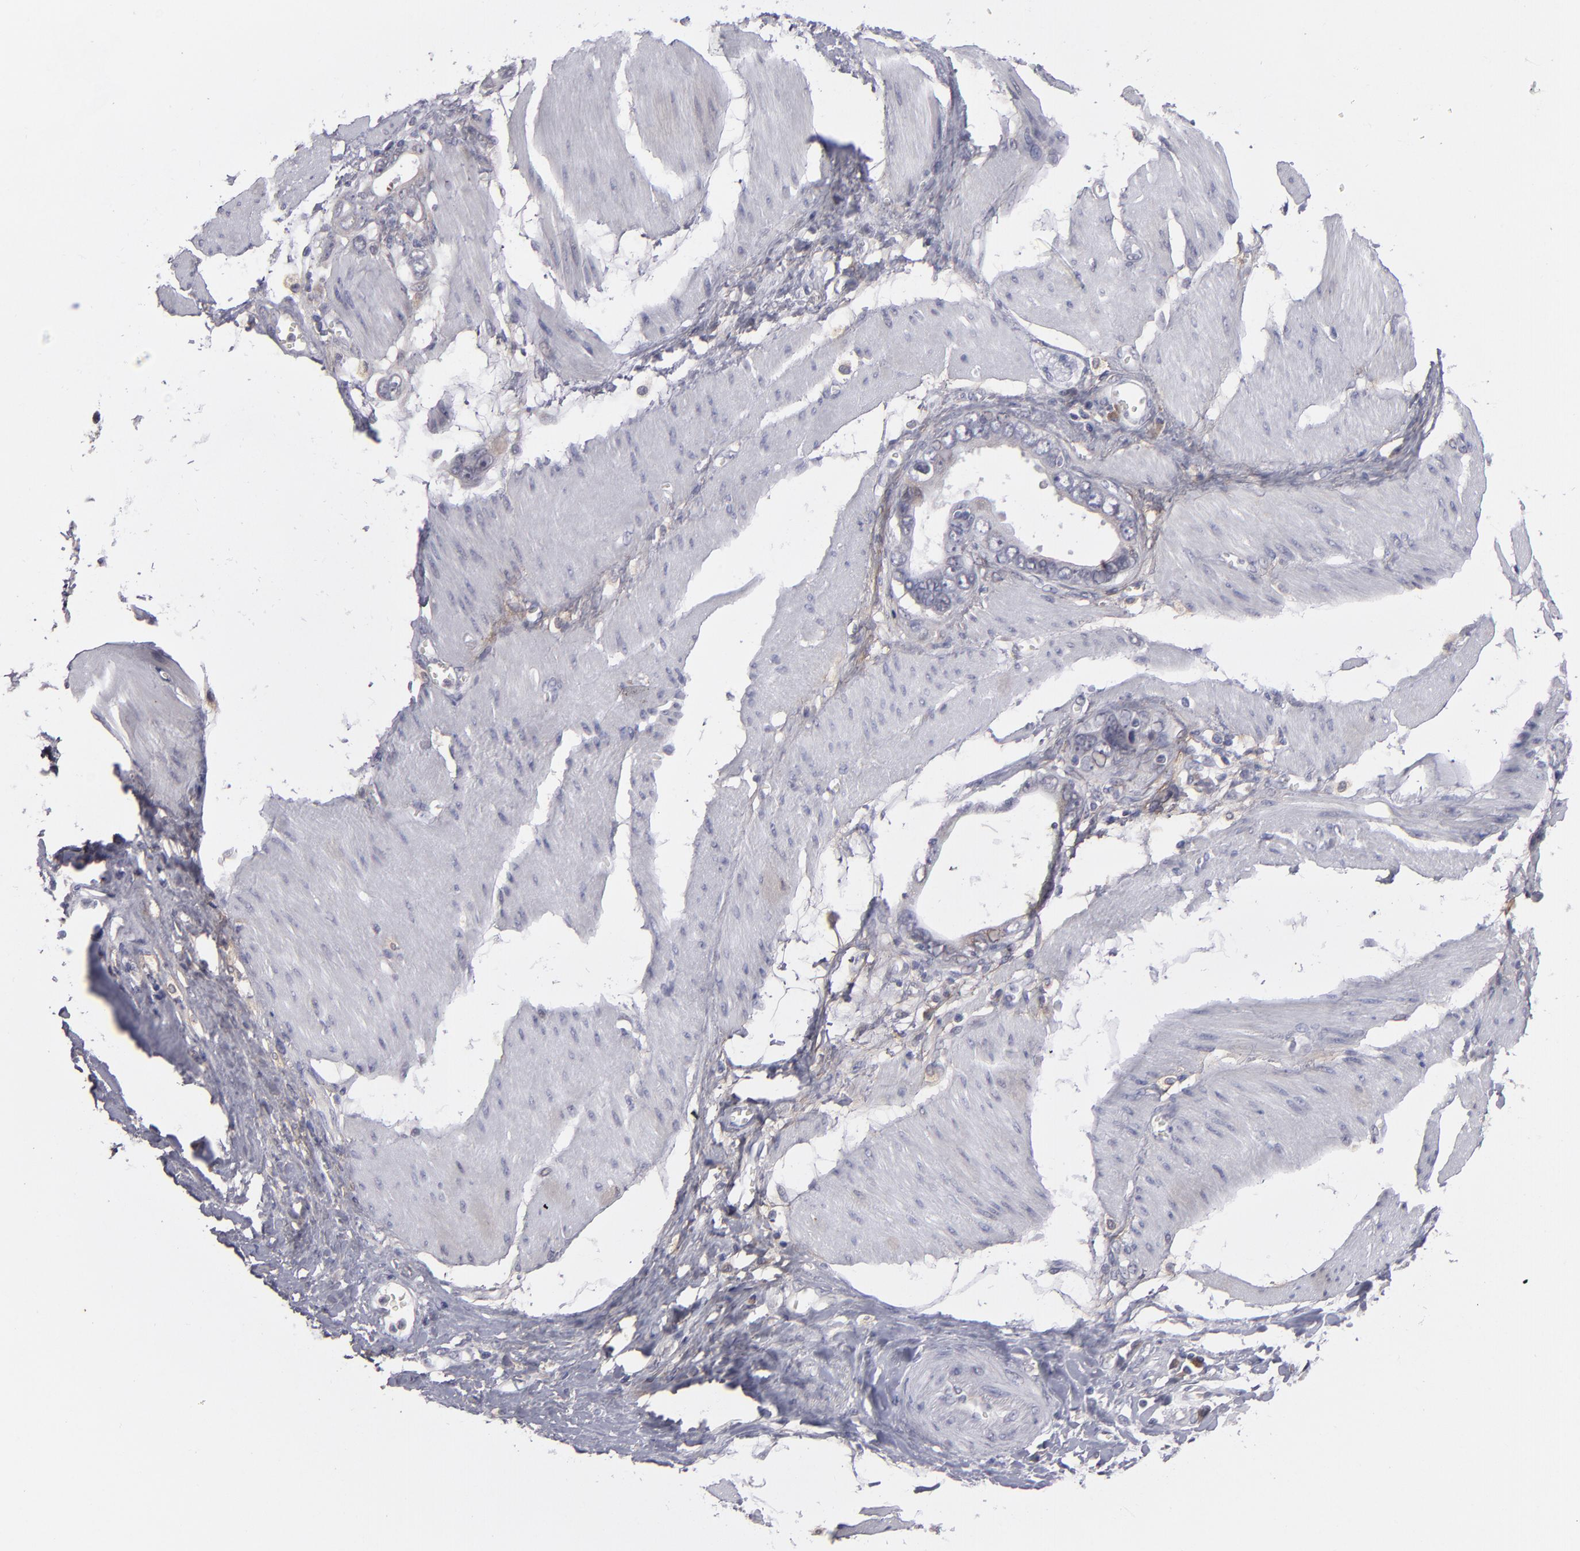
{"staining": {"intensity": "weak", "quantity": "<25%", "location": "cytoplasmic/membranous"}, "tissue": "stomach cancer", "cell_type": "Tumor cells", "image_type": "cancer", "snomed": [{"axis": "morphology", "description": "Adenocarcinoma, NOS"}, {"axis": "topography", "description": "Stomach"}], "caption": "The micrograph reveals no staining of tumor cells in stomach cancer.", "gene": "IL12A", "patient": {"sex": "male", "age": 78}}